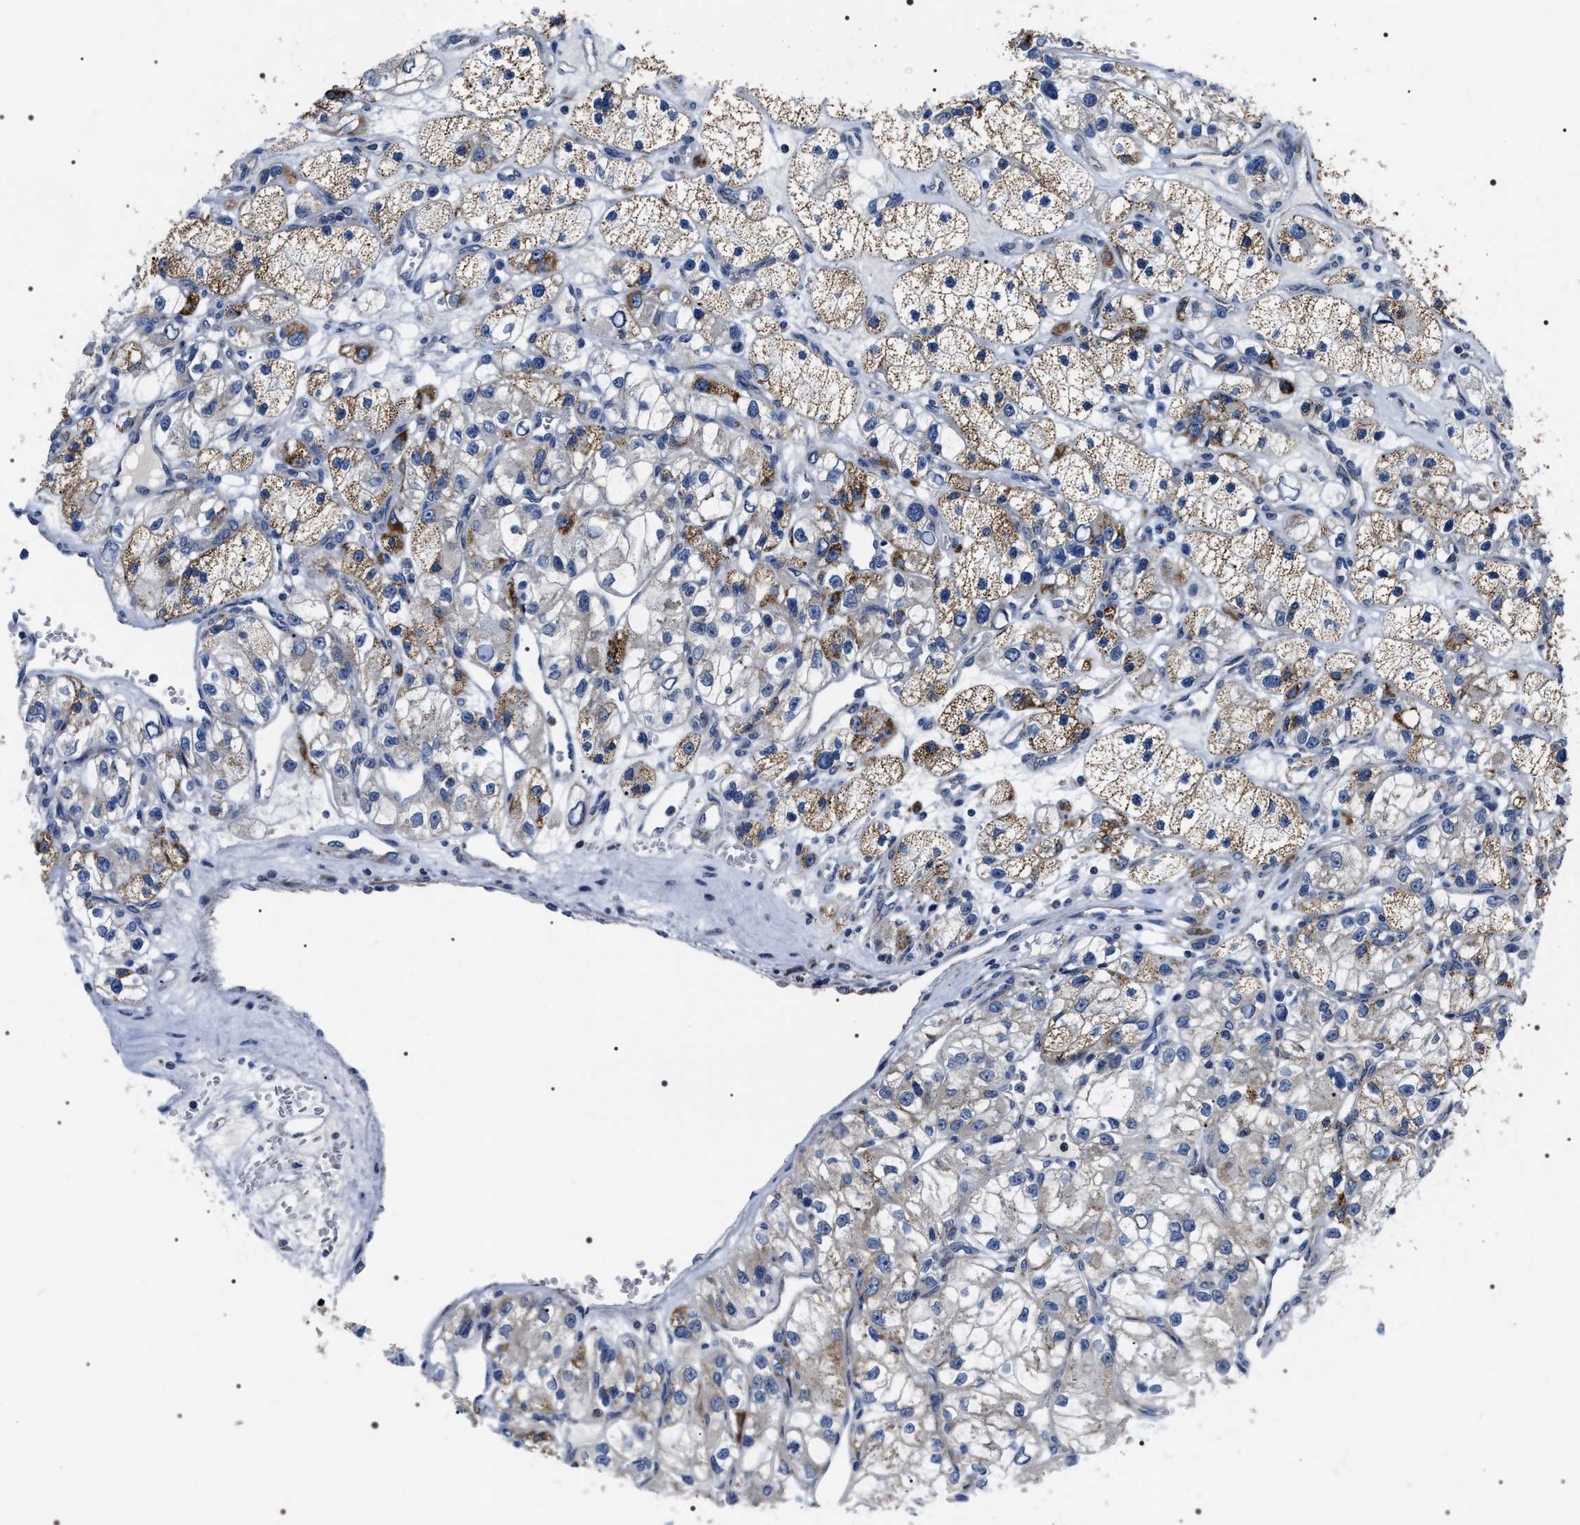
{"staining": {"intensity": "moderate", "quantity": "25%-75%", "location": "cytoplasmic/membranous"}, "tissue": "renal cancer", "cell_type": "Tumor cells", "image_type": "cancer", "snomed": [{"axis": "morphology", "description": "Adenocarcinoma, NOS"}, {"axis": "topography", "description": "Kidney"}], "caption": "An image showing moderate cytoplasmic/membranous staining in approximately 25%-75% of tumor cells in renal adenocarcinoma, as visualized by brown immunohistochemical staining.", "gene": "NTMT1", "patient": {"sex": "female", "age": 57}}